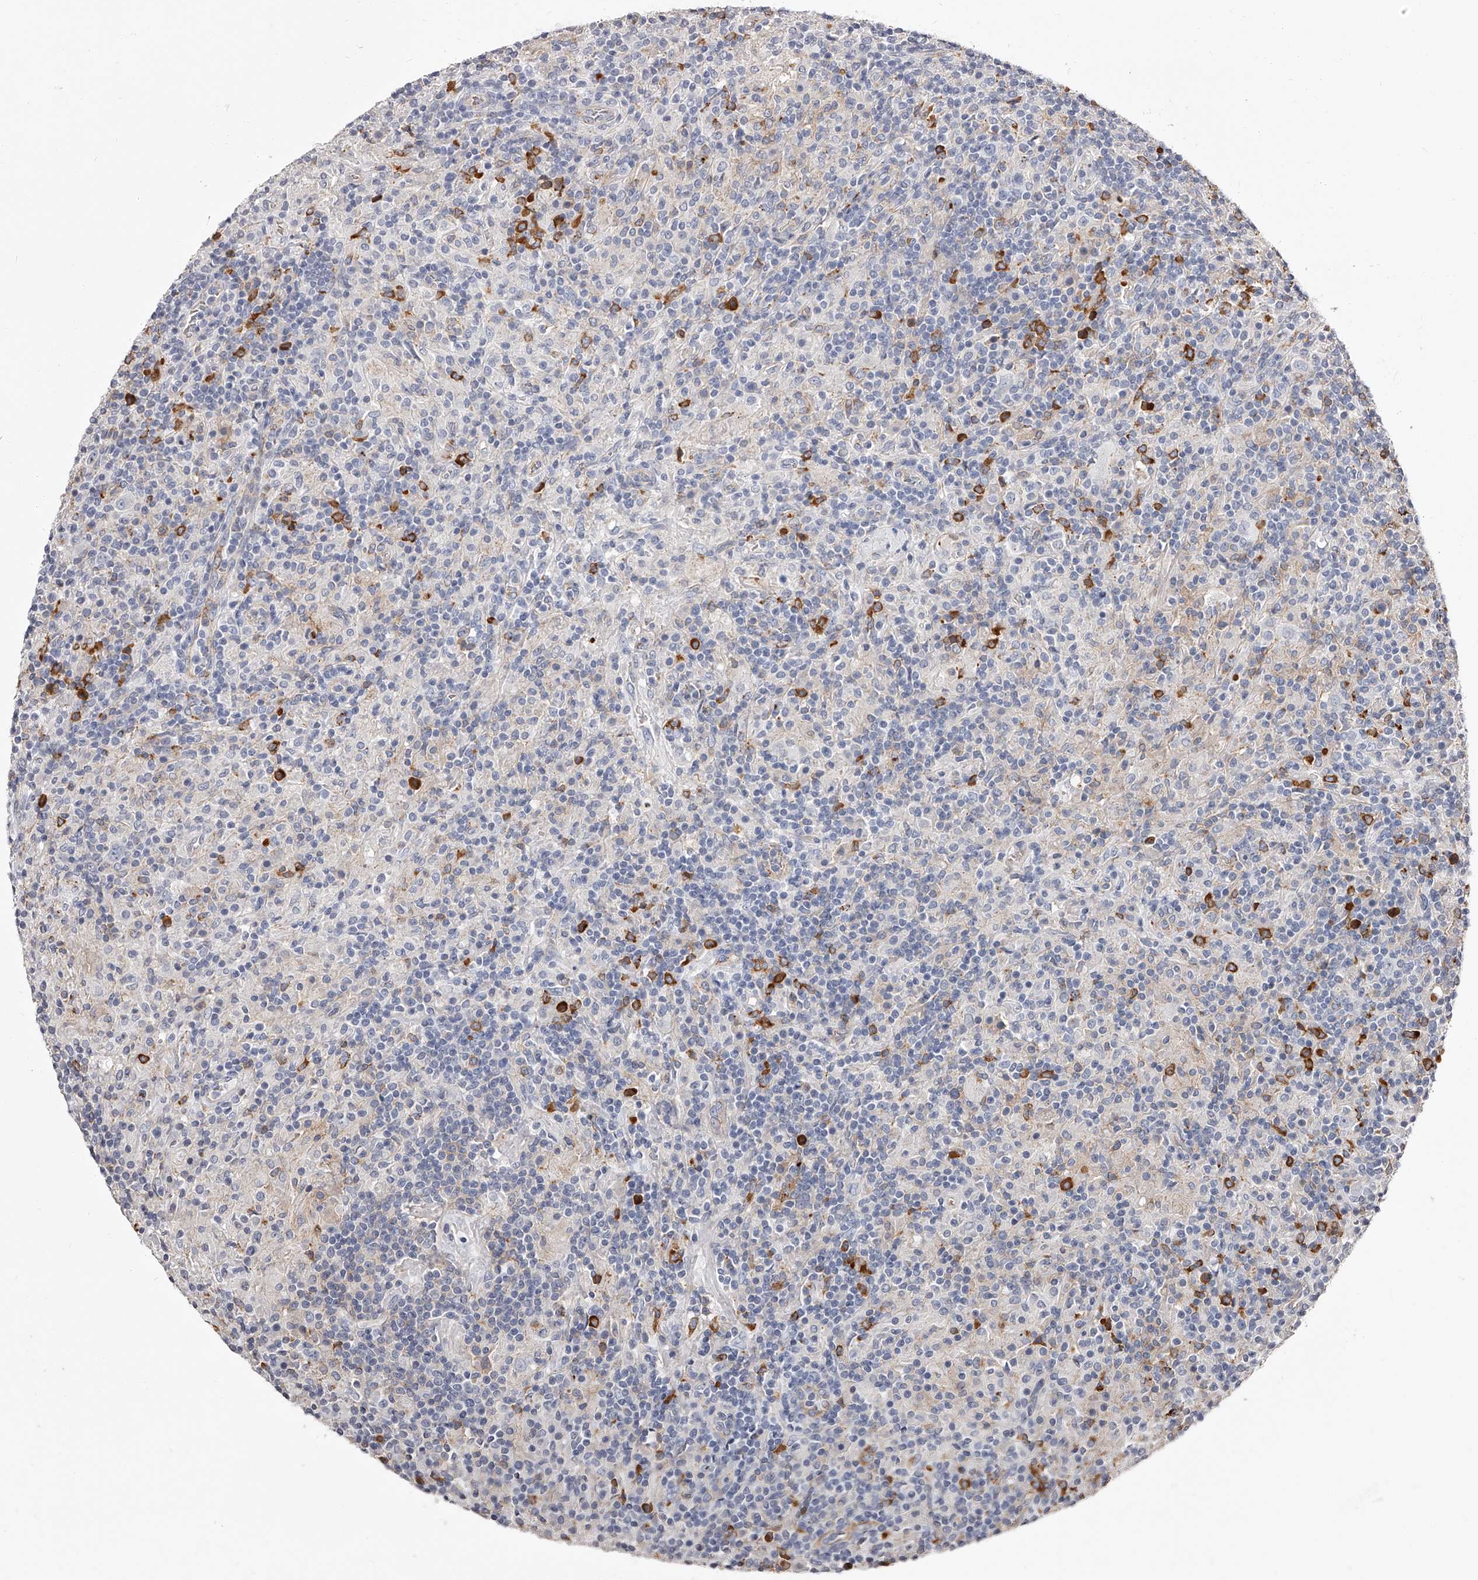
{"staining": {"intensity": "negative", "quantity": "none", "location": "none"}, "tissue": "lymphoma", "cell_type": "Tumor cells", "image_type": "cancer", "snomed": [{"axis": "morphology", "description": "Hodgkin's disease, NOS"}, {"axis": "topography", "description": "Lymph node"}], "caption": "Immunohistochemistry of lymphoma shows no positivity in tumor cells.", "gene": "PACSIN1", "patient": {"sex": "male", "age": 70}}